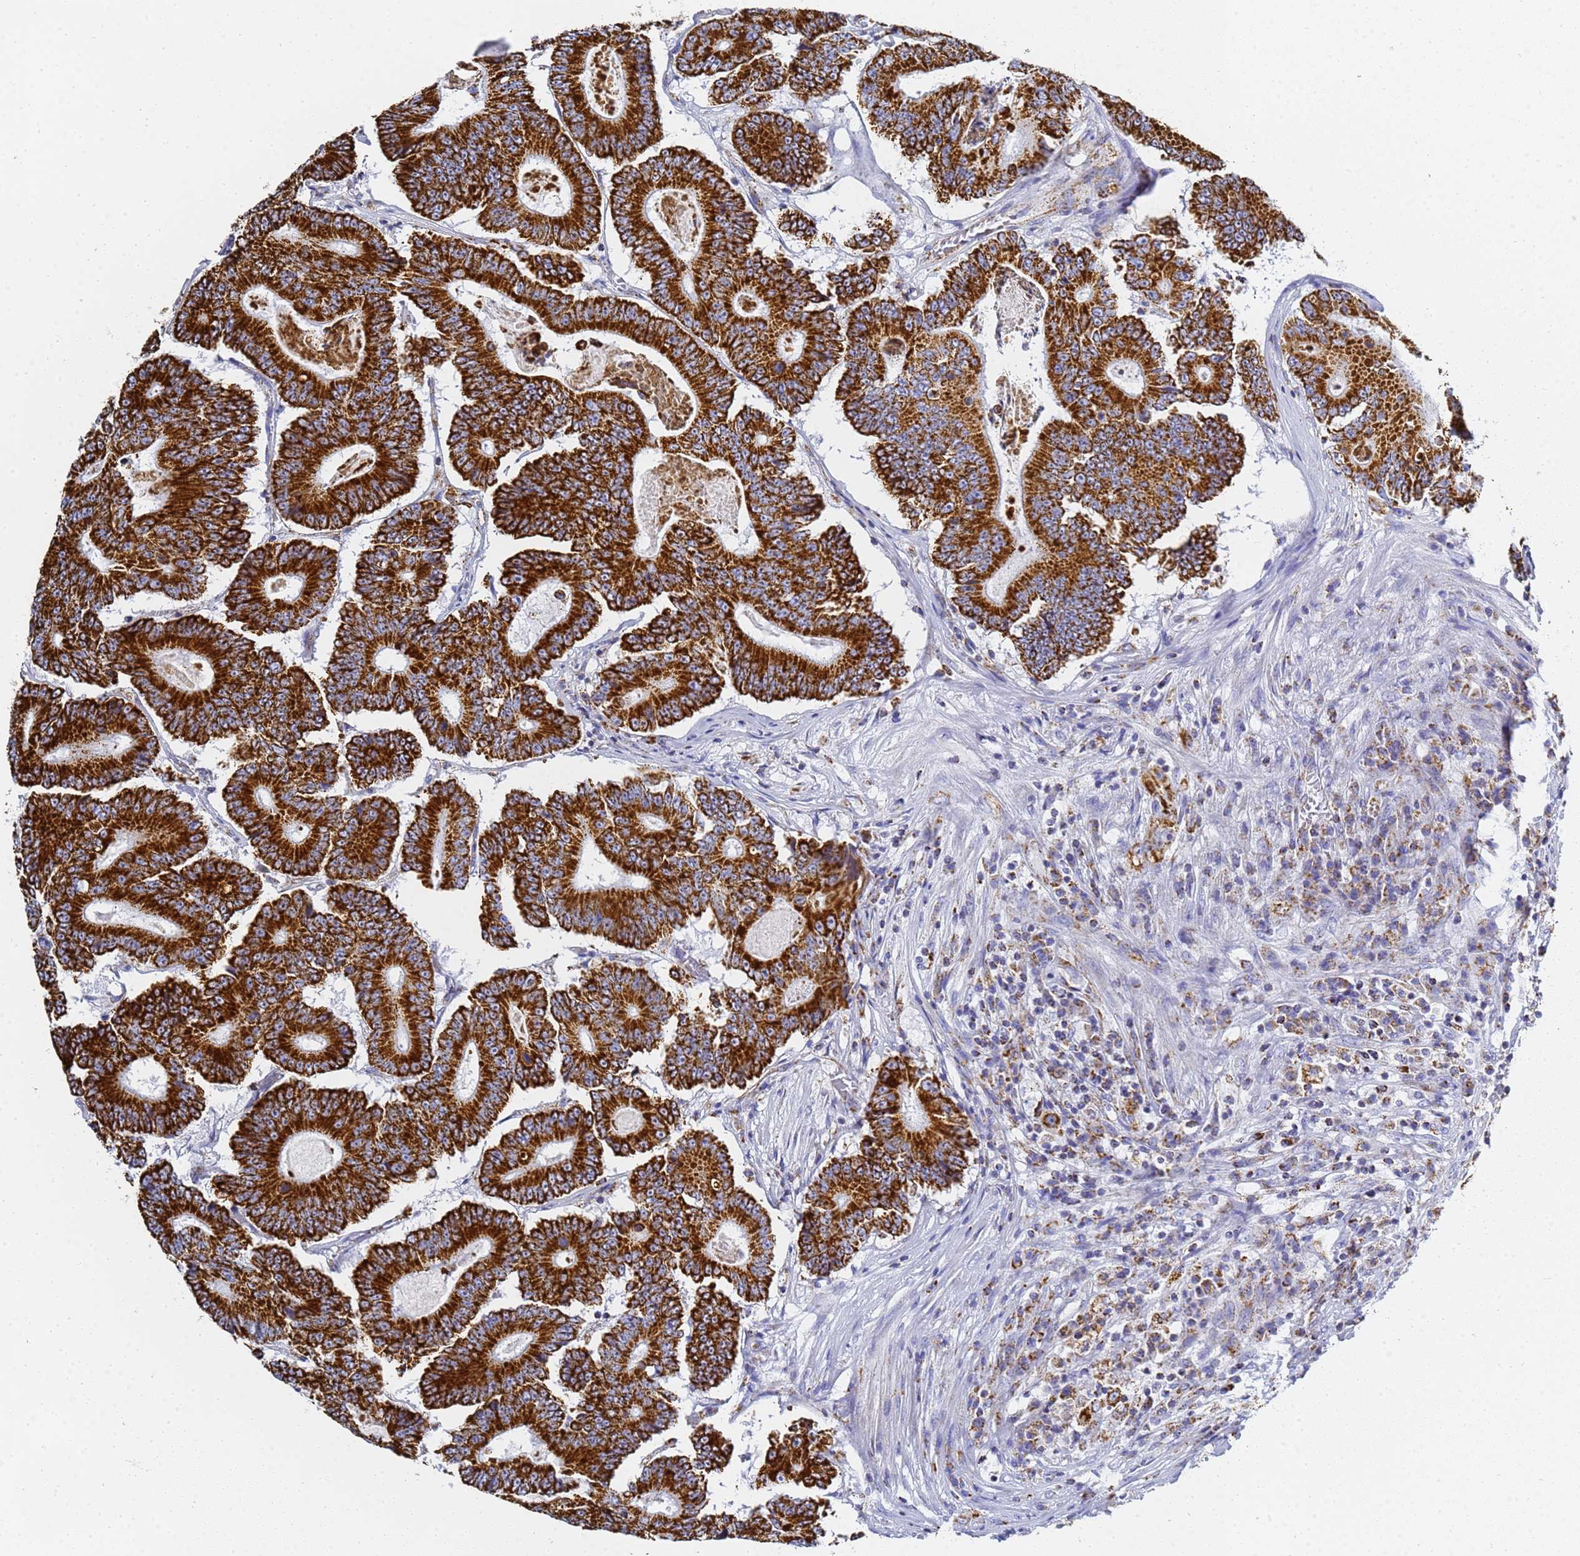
{"staining": {"intensity": "strong", "quantity": ">75%", "location": "cytoplasmic/membranous"}, "tissue": "colorectal cancer", "cell_type": "Tumor cells", "image_type": "cancer", "snomed": [{"axis": "morphology", "description": "Adenocarcinoma, NOS"}, {"axis": "topography", "description": "Colon"}], "caption": "Human adenocarcinoma (colorectal) stained for a protein (brown) exhibits strong cytoplasmic/membranous positive expression in approximately >75% of tumor cells.", "gene": "CNIH4", "patient": {"sex": "male", "age": 83}}